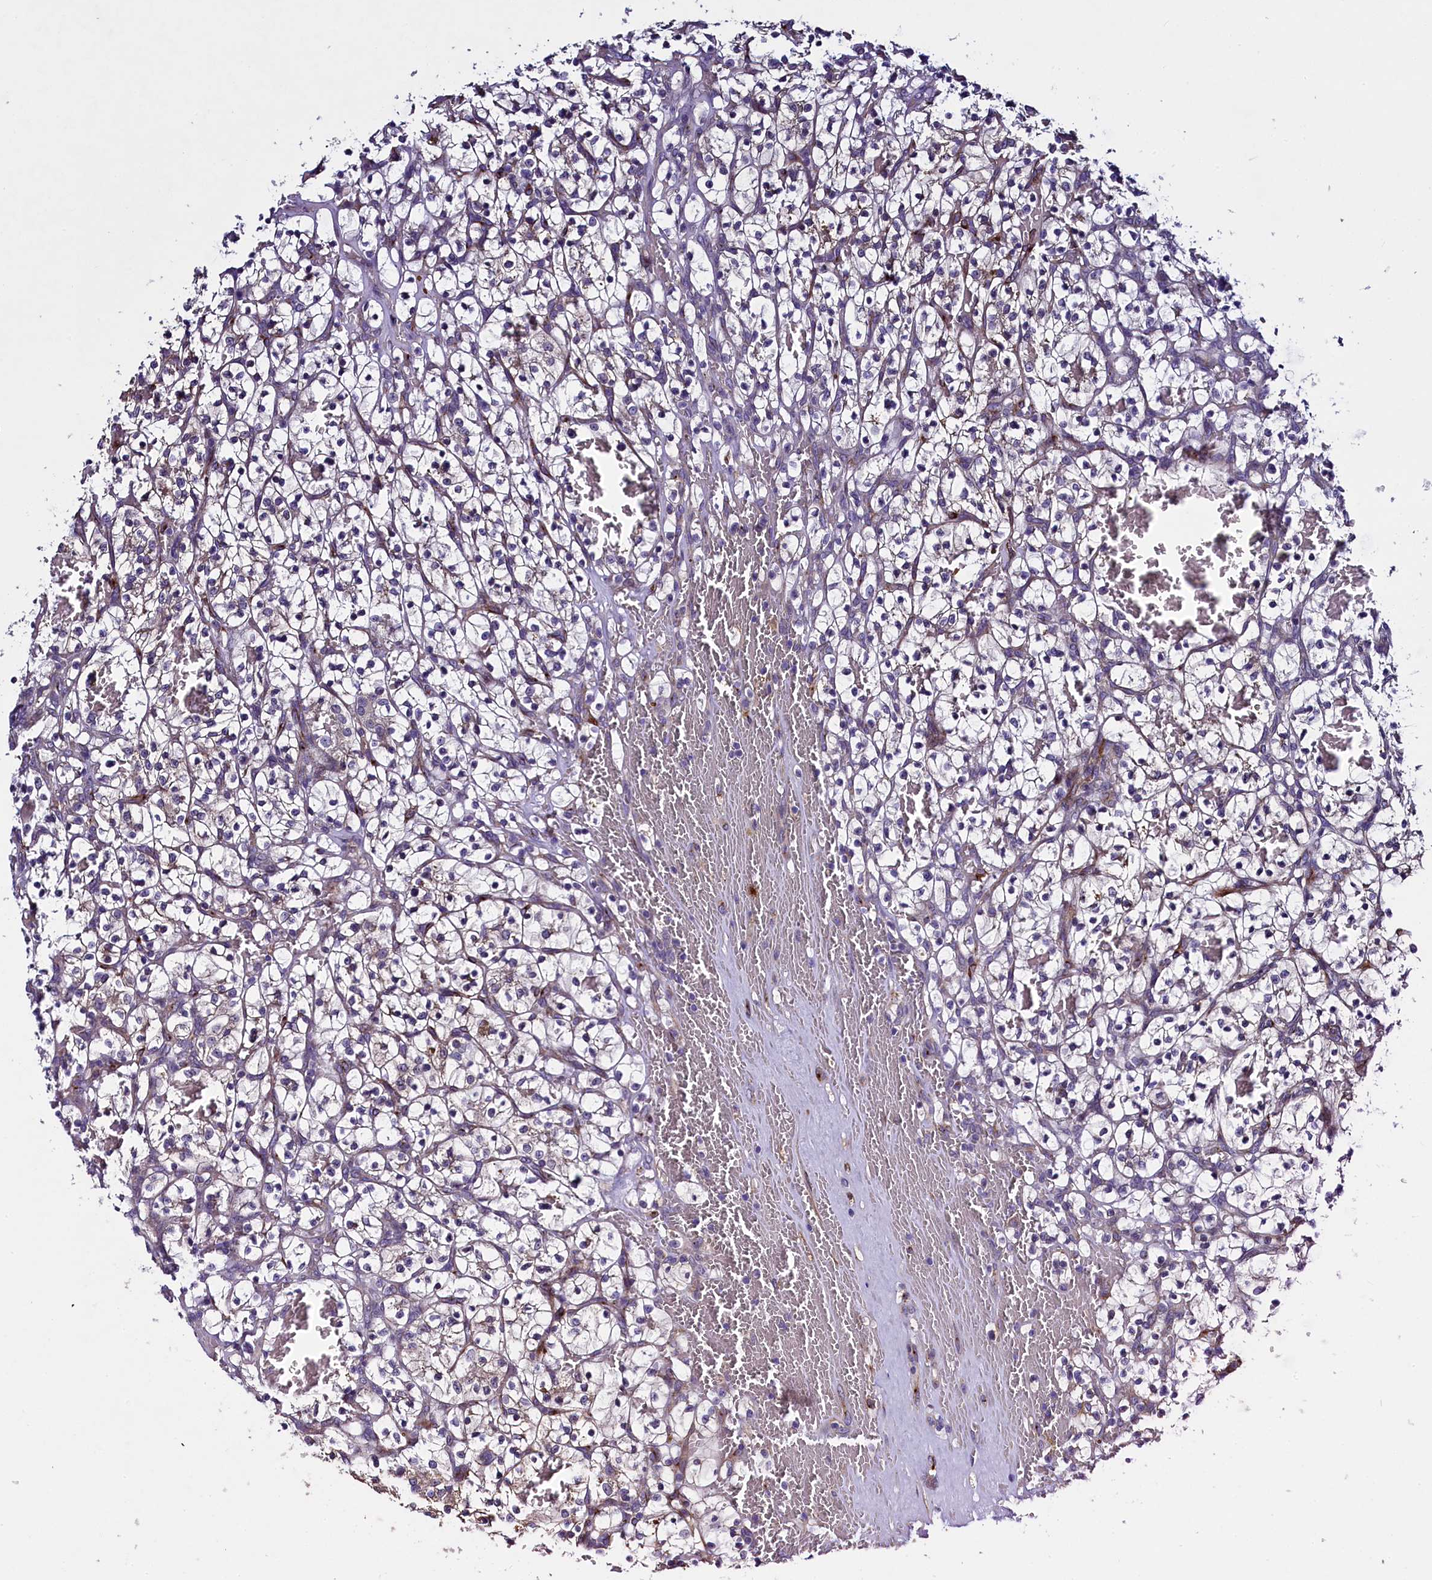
{"staining": {"intensity": "weak", "quantity": "<25%", "location": "cytoplasmic/membranous"}, "tissue": "renal cancer", "cell_type": "Tumor cells", "image_type": "cancer", "snomed": [{"axis": "morphology", "description": "Adenocarcinoma, NOS"}, {"axis": "topography", "description": "Kidney"}], "caption": "Immunohistochemistry photomicrograph of renal adenocarcinoma stained for a protein (brown), which displays no expression in tumor cells. (Stains: DAB IHC with hematoxylin counter stain, Microscopy: brightfield microscopy at high magnification).", "gene": "MRC2", "patient": {"sex": "female", "age": 57}}